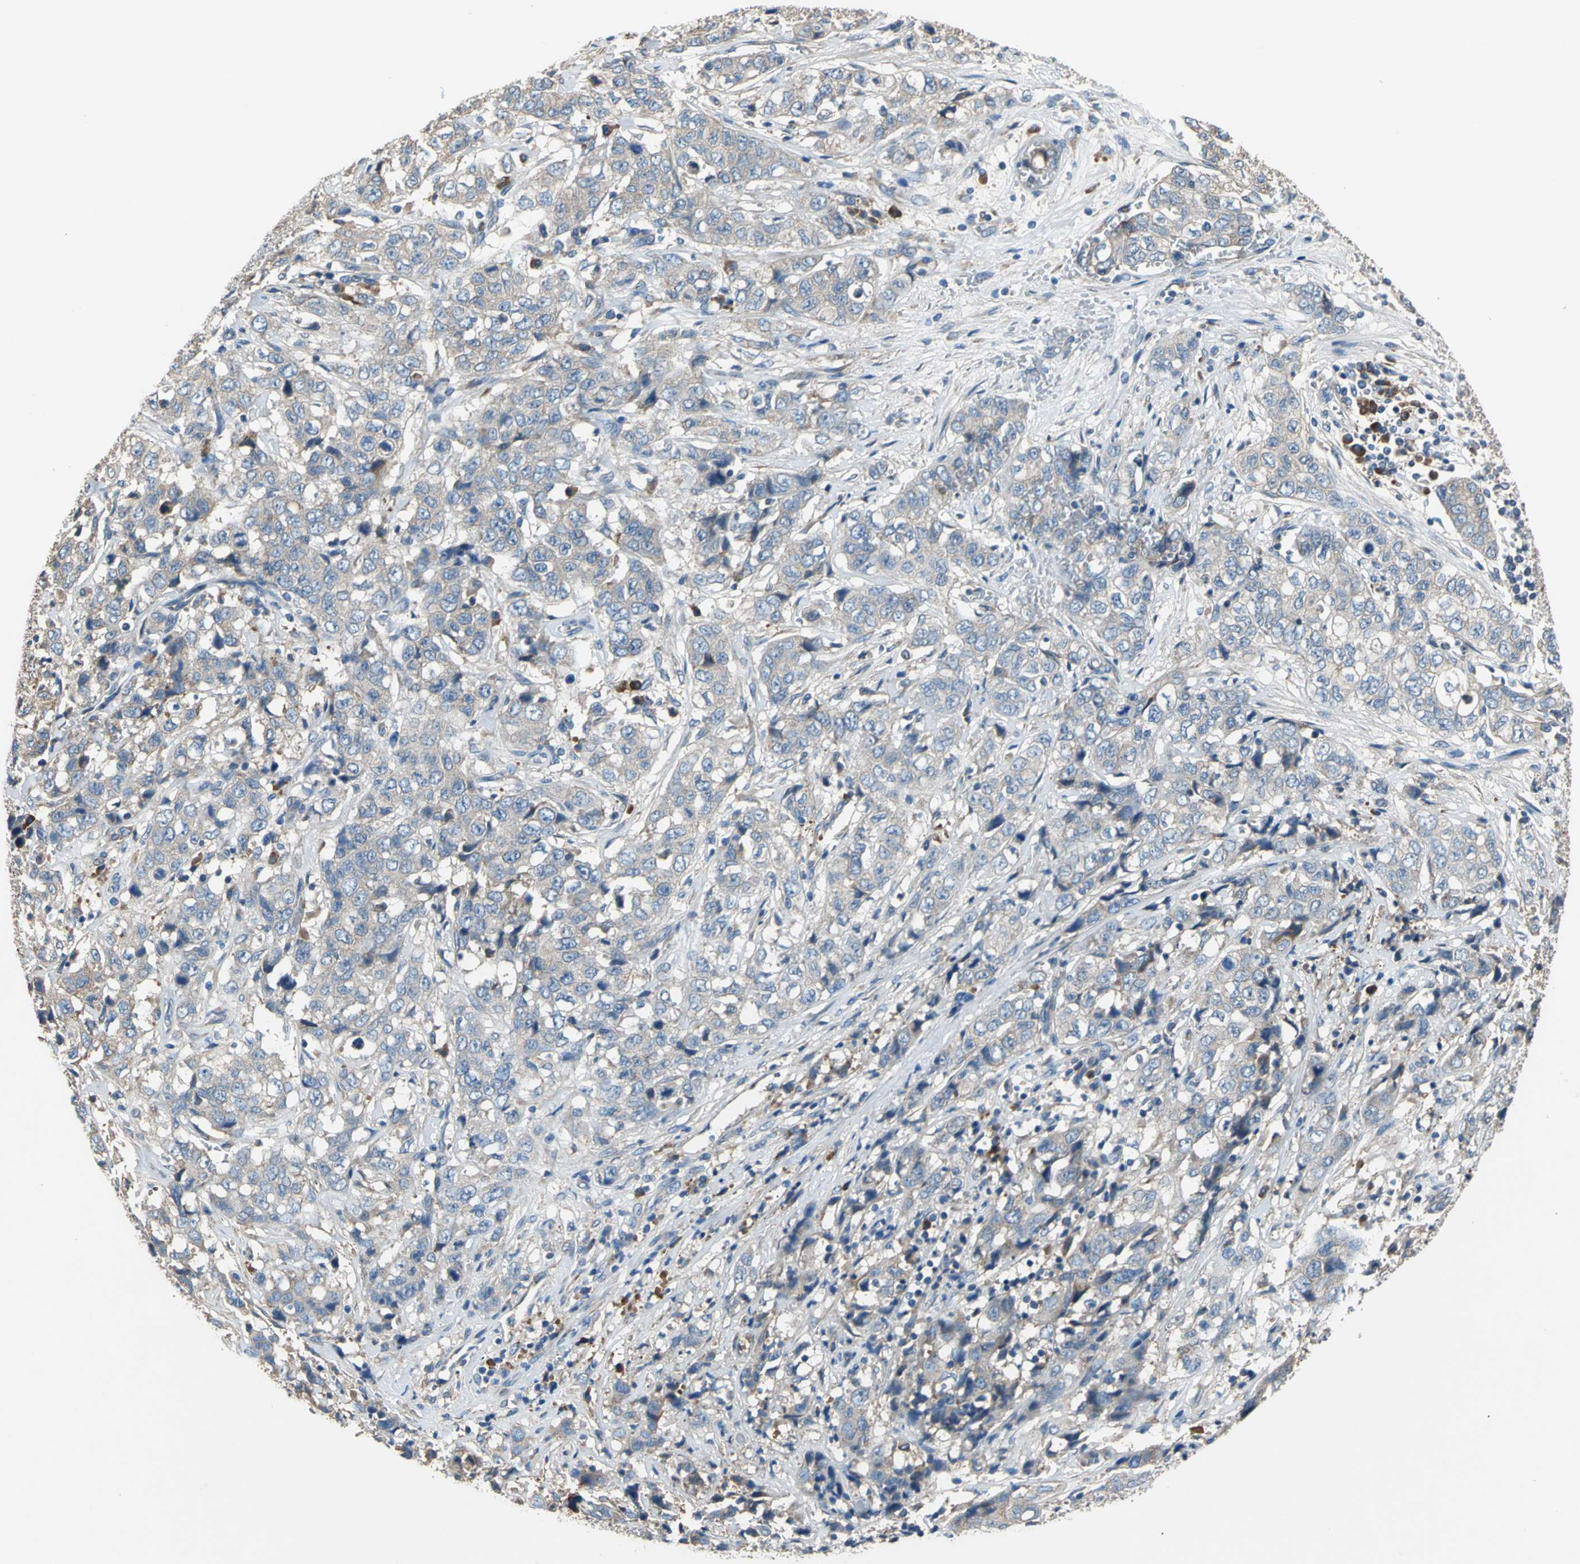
{"staining": {"intensity": "weak", "quantity": ">75%", "location": "cytoplasmic/membranous"}, "tissue": "stomach cancer", "cell_type": "Tumor cells", "image_type": "cancer", "snomed": [{"axis": "morphology", "description": "Adenocarcinoma, NOS"}, {"axis": "topography", "description": "Stomach"}], "caption": "Weak cytoplasmic/membranous protein staining is appreciated in about >75% of tumor cells in stomach cancer (adenocarcinoma).", "gene": "HEPH", "patient": {"sex": "male", "age": 48}}